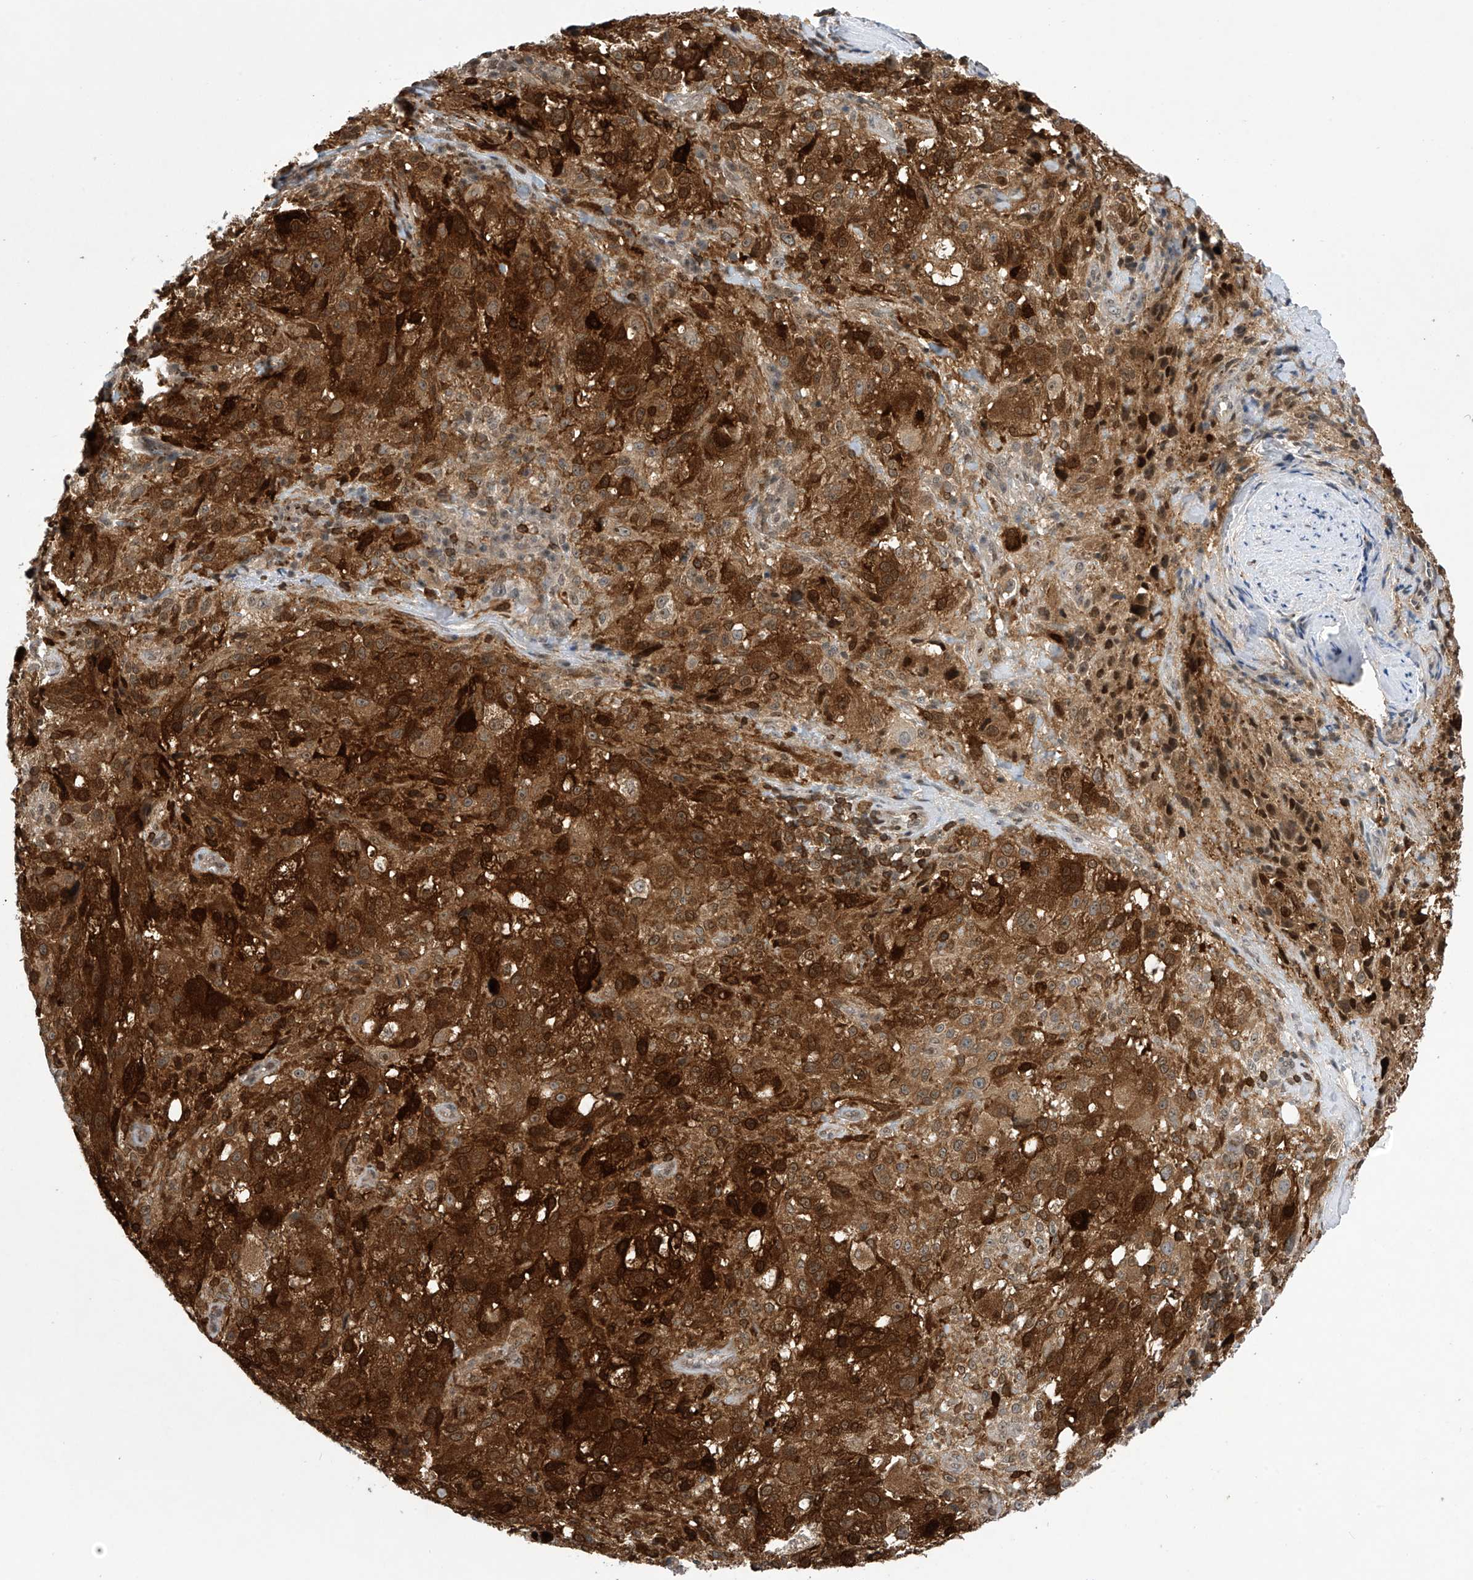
{"staining": {"intensity": "strong", "quantity": ">75%", "location": "cytoplasmic/membranous"}, "tissue": "melanoma", "cell_type": "Tumor cells", "image_type": "cancer", "snomed": [{"axis": "morphology", "description": "Necrosis, NOS"}, {"axis": "morphology", "description": "Malignant melanoma, NOS"}, {"axis": "topography", "description": "Skin"}], "caption": "A high amount of strong cytoplasmic/membranous positivity is present in about >75% of tumor cells in melanoma tissue.", "gene": "MSL3", "patient": {"sex": "female", "age": 87}}